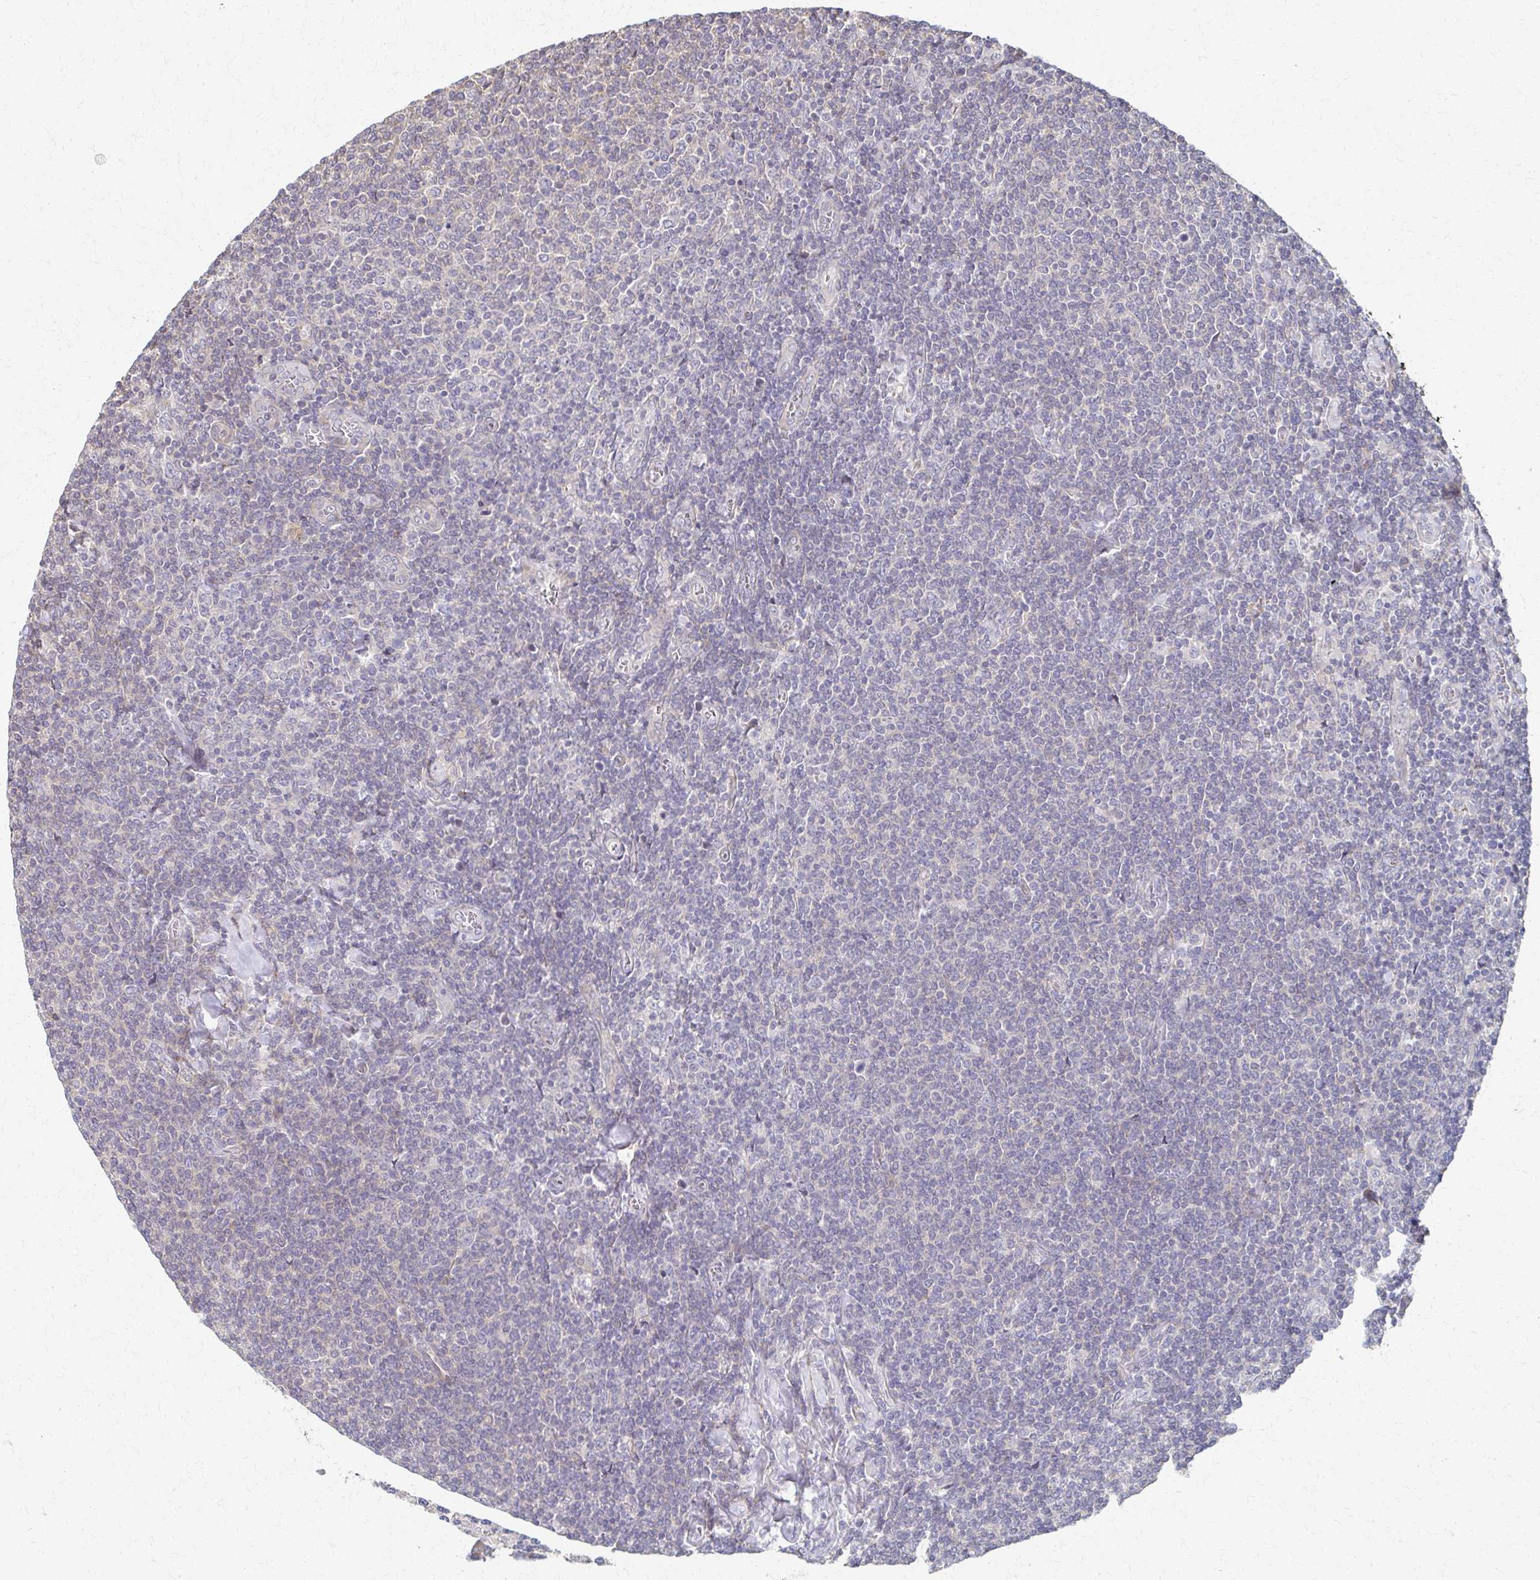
{"staining": {"intensity": "negative", "quantity": "none", "location": "none"}, "tissue": "lymphoma", "cell_type": "Tumor cells", "image_type": "cancer", "snomed": [{"axis": "morphology", "description": "Malignant lymphoma, non-Hodgkin's type, Low grade"}, {"axis": "topography", "description": "Lymph node"}], "caption": "Micrograph shows no significant protein positivity in tumor cells of lymphoma.", "gene": "EOLA2", "patient": {"sex": "male", "age": 52}}